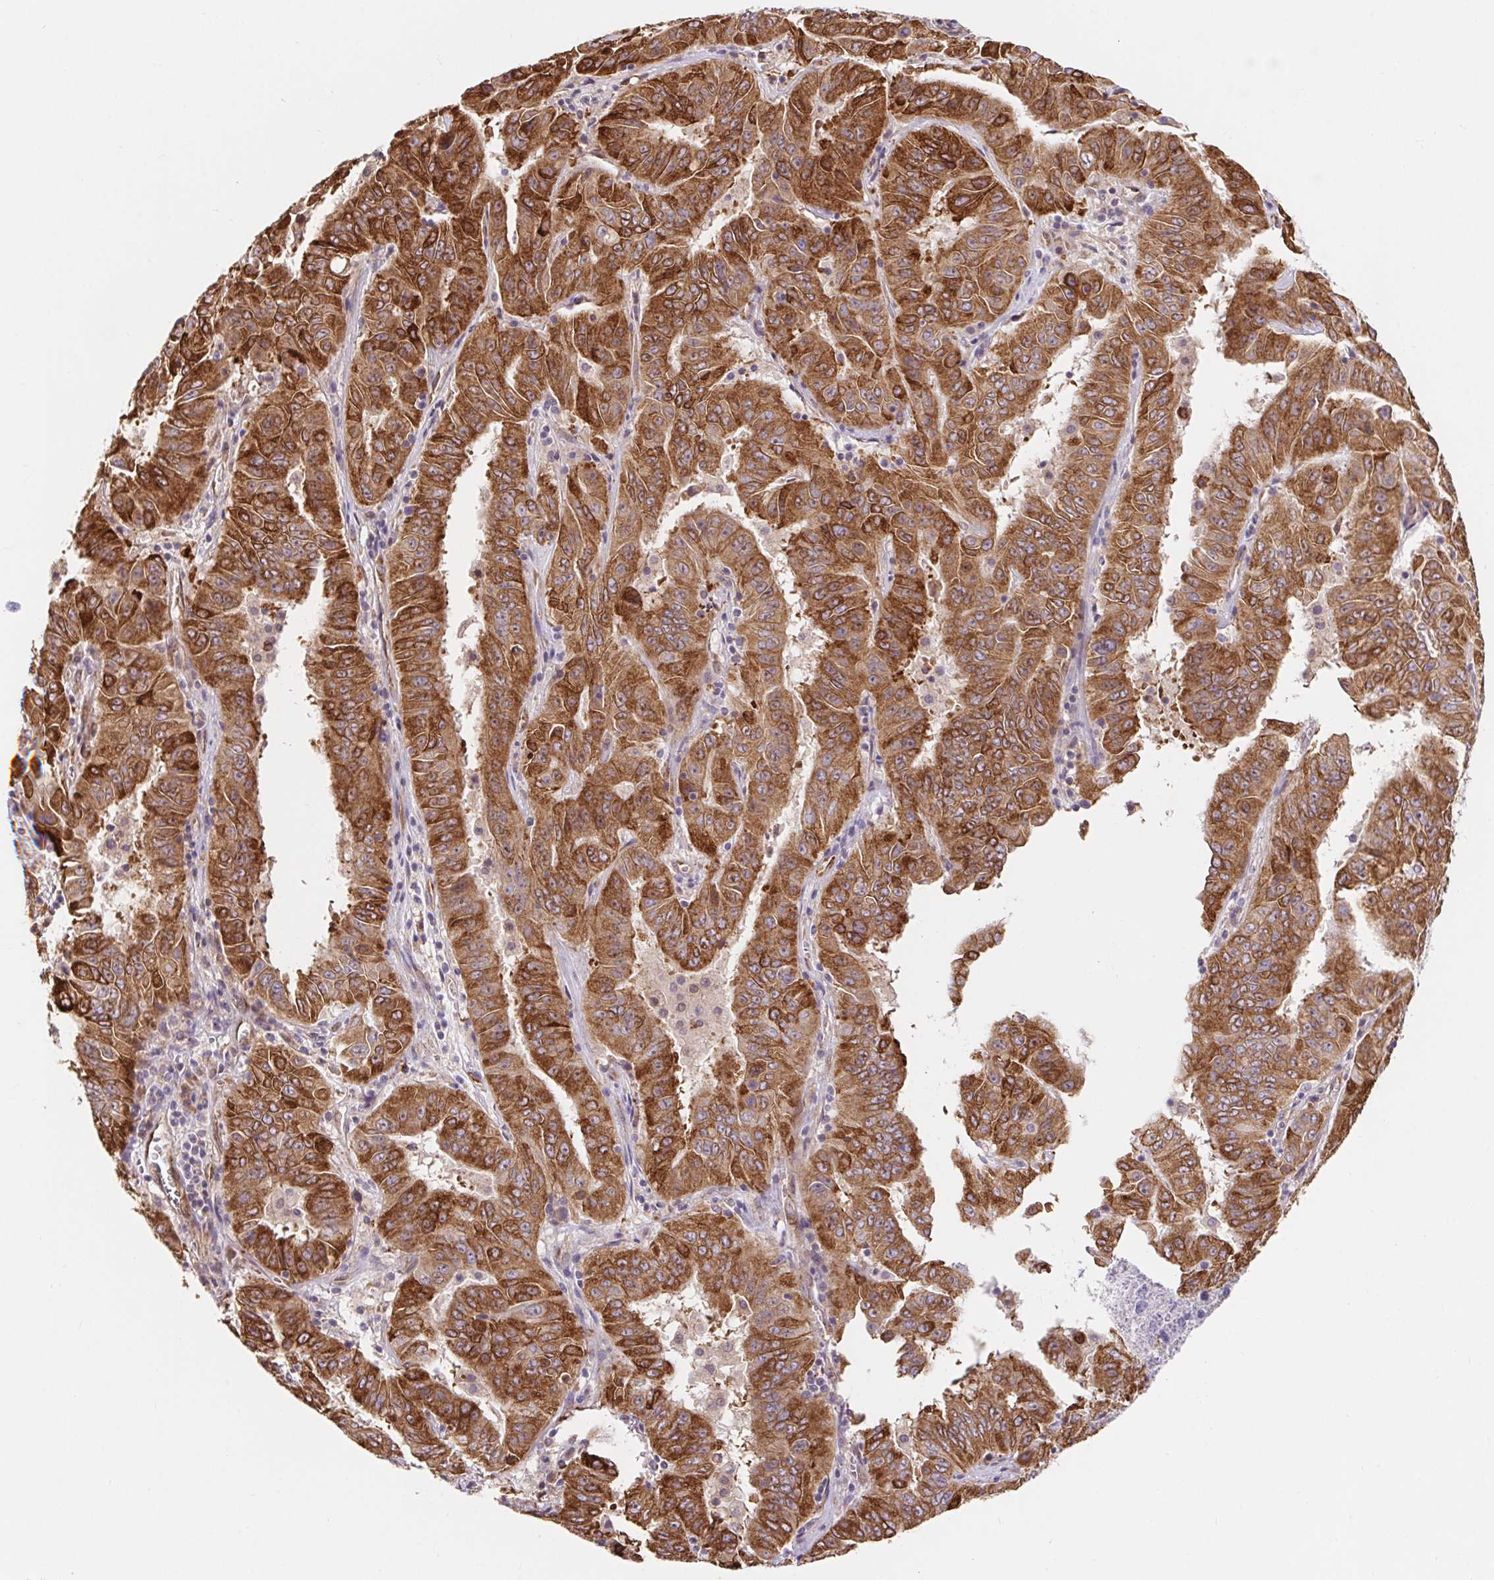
{"staining": {"intensity": "moderate", "quantity": ">75%", "location": "cytoplasmic/membranous"}, "tissue": "pancreatic cancer", "cell_type": "Tumor cells", "image_type": "cancer", "snomed": [{"axis": "morphology", "description": "Adenocarcinoma, NOS"}, {"axis": "topography", "description": "Pancreas"}], "caption": "Immunohistochemical staining of pancreatic adenocarcinoma displays medium levels of moderate cytoplasmic/membranous positivity in about >75% of tumor cells.", "gene": "LYPD5", "patient": {"sex": "male", "age": 63}}